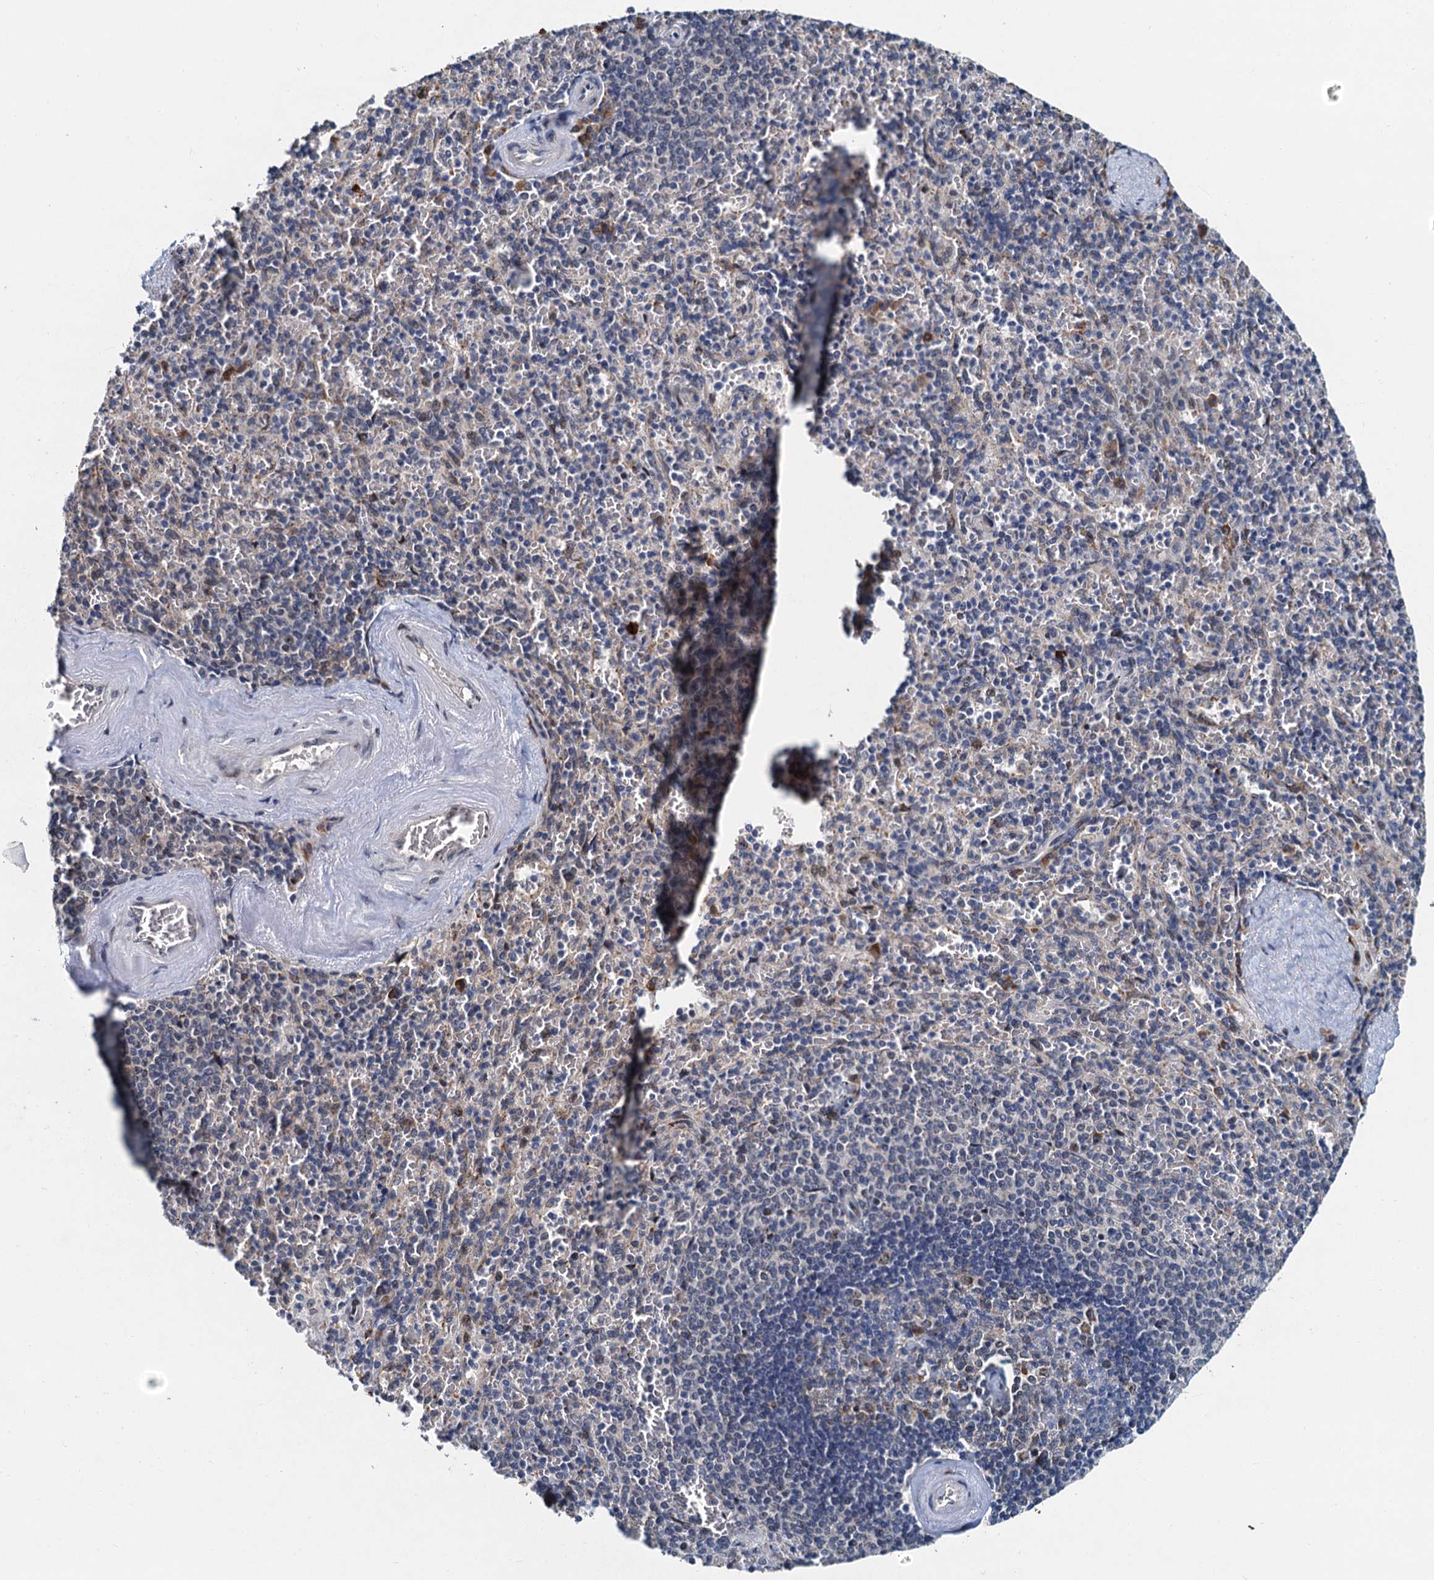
{"staining": {"intensity": "negative", "quantity": "none", "location": "none"}, "tissue": "spleen", "cell_type": "Cells in red pulp", "image_type": "normal", "snomed": [{"axis": "morphology", "description": "Normal tissue, NOS"}, {"axis": "topography", "description": "Spleen"}], "caption": "This micrograph is of benign spleen stained with immunohistochemistry to label a protein in brown with the nuclei are counter-stained blue. There is no staining in cells in red pulp. The staining was performed using DAB (3,3'-diaminobenzidine) to visualize the protein expression in brown, while the nuclei were stained in blue with hematoxylin (Magnification: 20x).", "gene": "DNAJC21", "patient": {"sex": "male", "age": 82}}